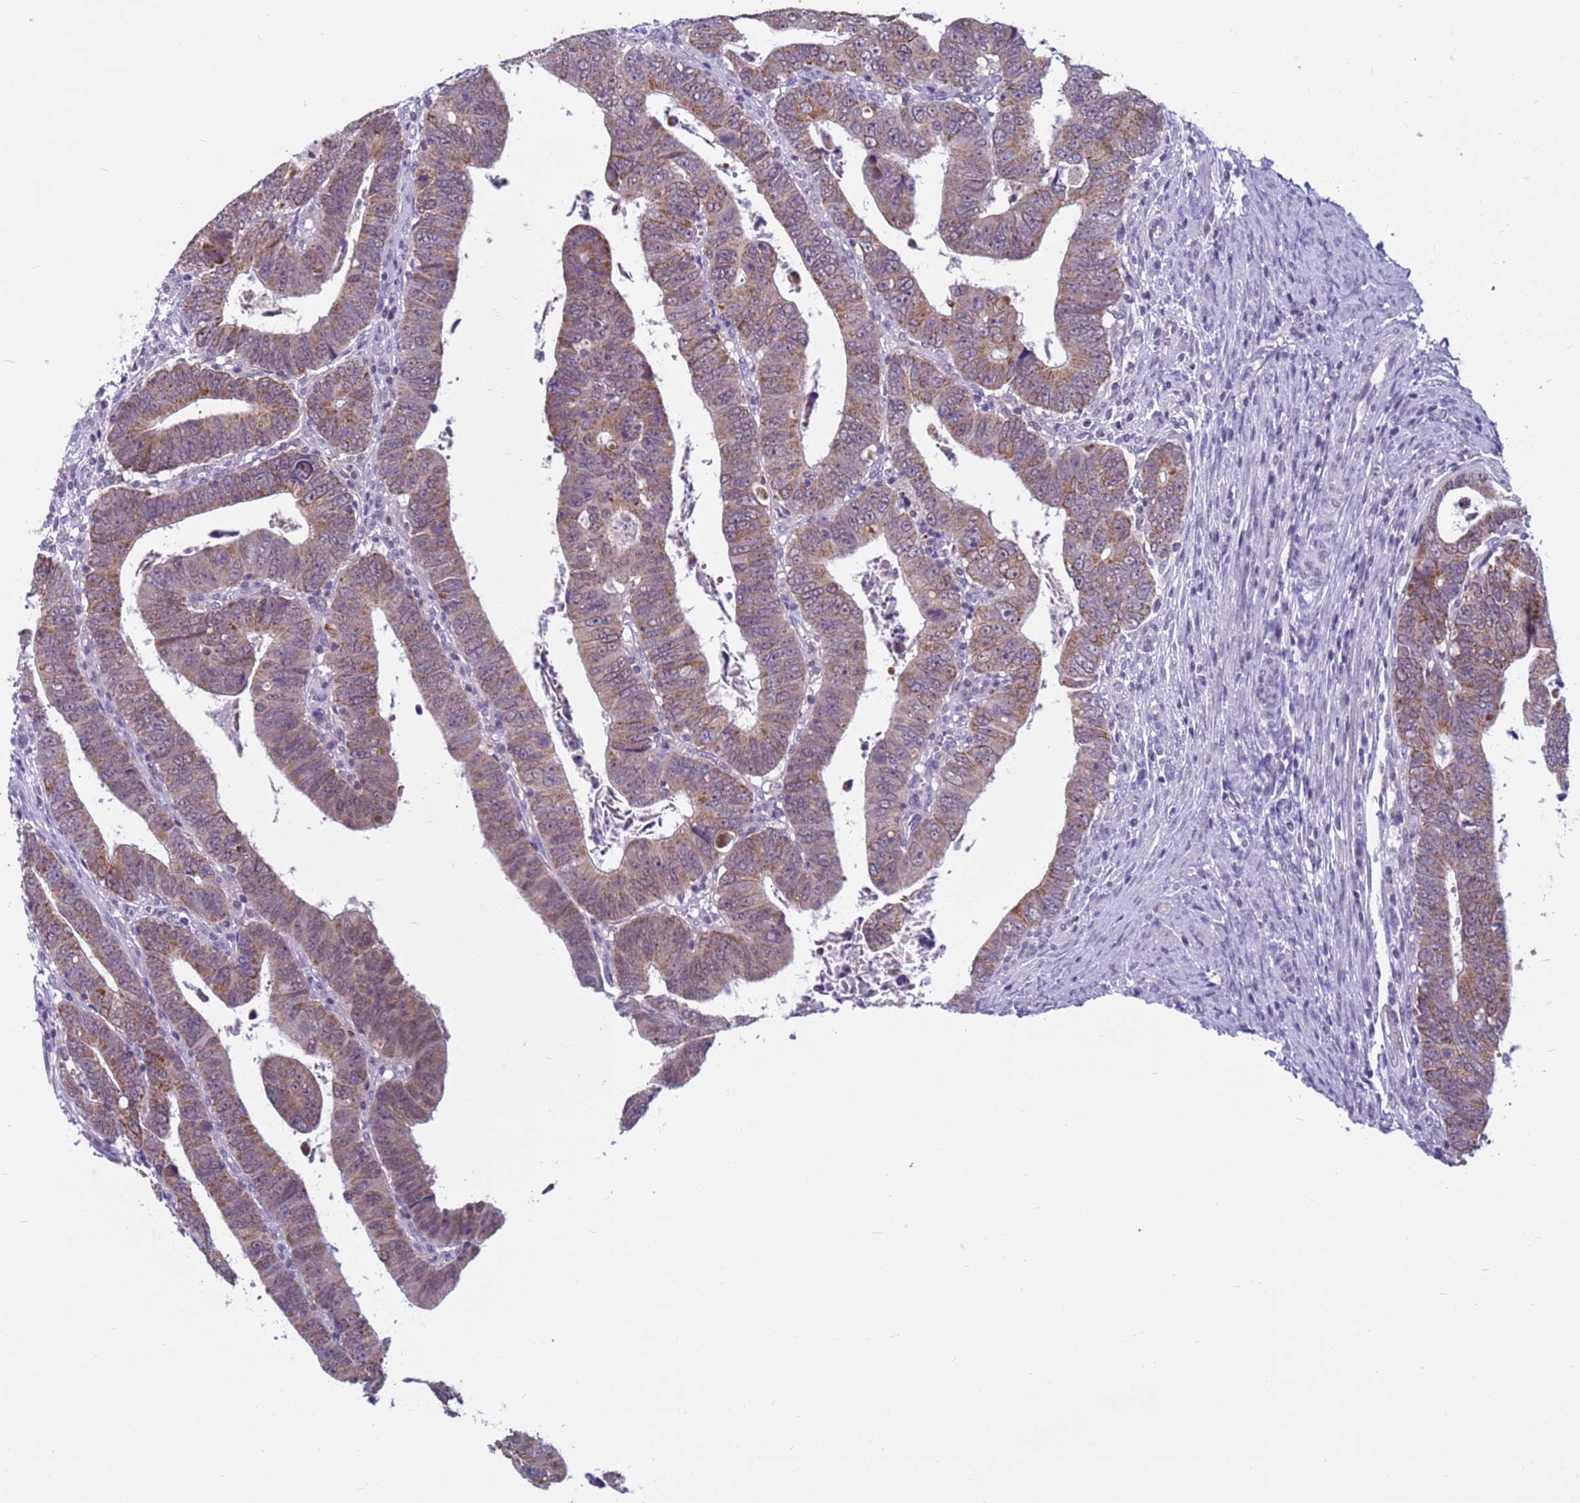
{"staining": {"intensity": "moderate", "quantity": ">75%", "location": "cytoplasmic/membranous"}, "tissue": "colorectal cancer", "cell_type": "Tumor cells", "image_type": "cancer", "snomed": [{"axis": "morphology", "description": "Normal tissue, NOS"}, {"axis": "morphology", "description": "Adenocarcinoma, NOS"}, {"axis": "topography", "description": "Rectum"}], "caption": "Adenocarcinoma (colorectal) stained for a protein (brown) exhibits moderate cytoplasmic/membranous positive expression in approximately >75% of tumor cells.", "gene": "CDK2AP2", "patient": {"sex": "female", "age": 65}}